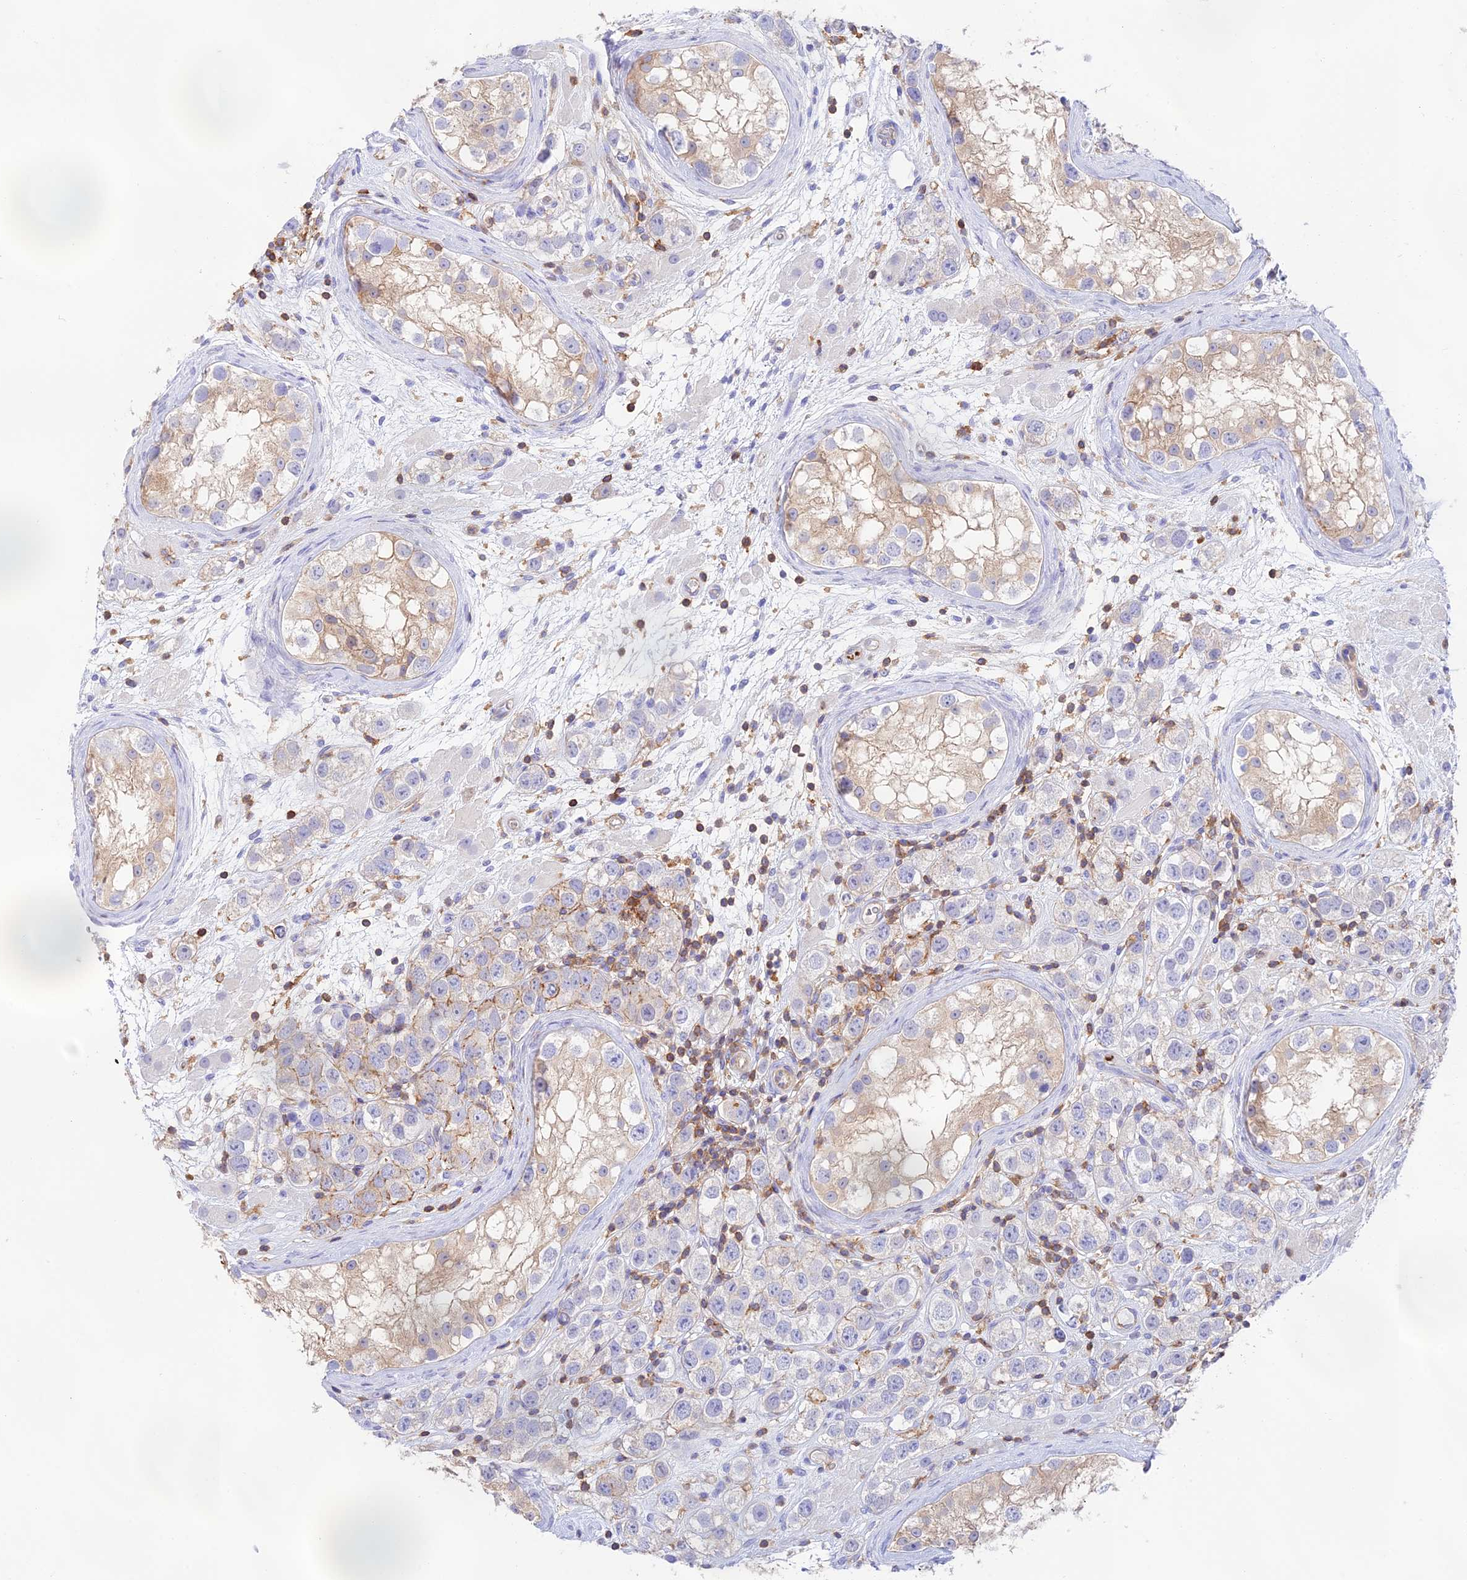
{"staining": {"intensity": "negative", "quantity": "none", "location": "none"}, "tissue": "testis cancer", "cell_type": "Tumor cells", "image_type": "cancer", "snomed": [{"axis": "morphology", "description": "Seminoma, NOS"}, {"axis": "topography", "description": "Testis"}], "caption": "High power microscopy photomicrograph of an IHC micrograph of seminoma (testis), revealing no significant positivity in tumor cells.", "gene": "DENND1C", "patient": {"sex": "male", "age": 28}}